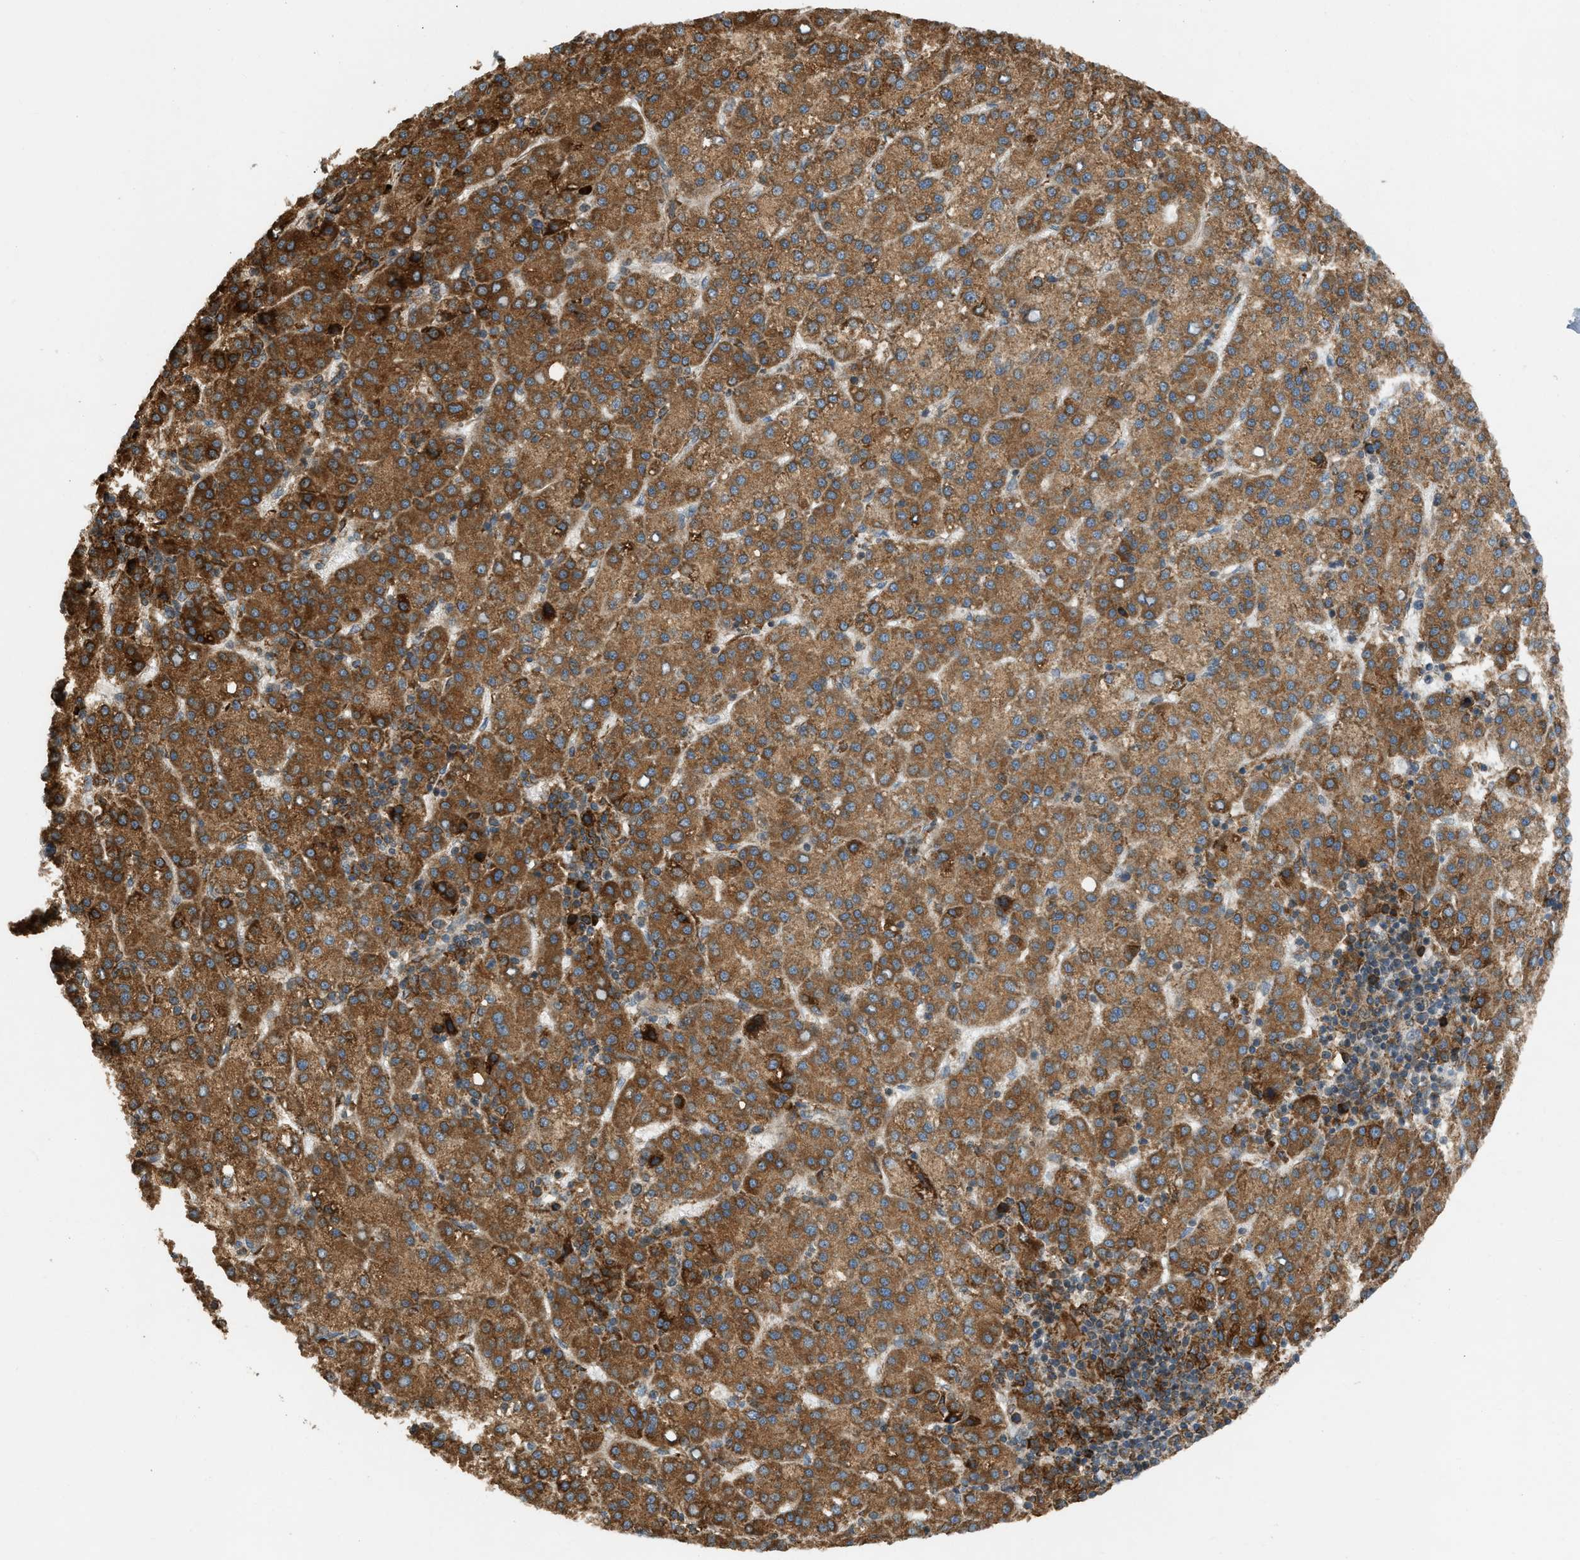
{"staining": {"intensity": "moderate", "quantity": ">75%", "location": "cytoplasmic/membranous"}, "tissue": "liver cancer", "cell_type": "Tumor cells", "image_type": "cancer", "snomed": [{"axis": "morphology", "description": "Carcinoma, Hepatocellular, NOS"}, {"axis": "topography", "description": "Liver"}], "caption": "Immunohistochemistry of liver hepatocellular carcinoma demonstrates medium levels of moderate cytoplasmic/membranous staining in approximately >75% of tumor cells.", "gene": "BAIAP2L1", "patient": {"sex": "female", "age": 58}}